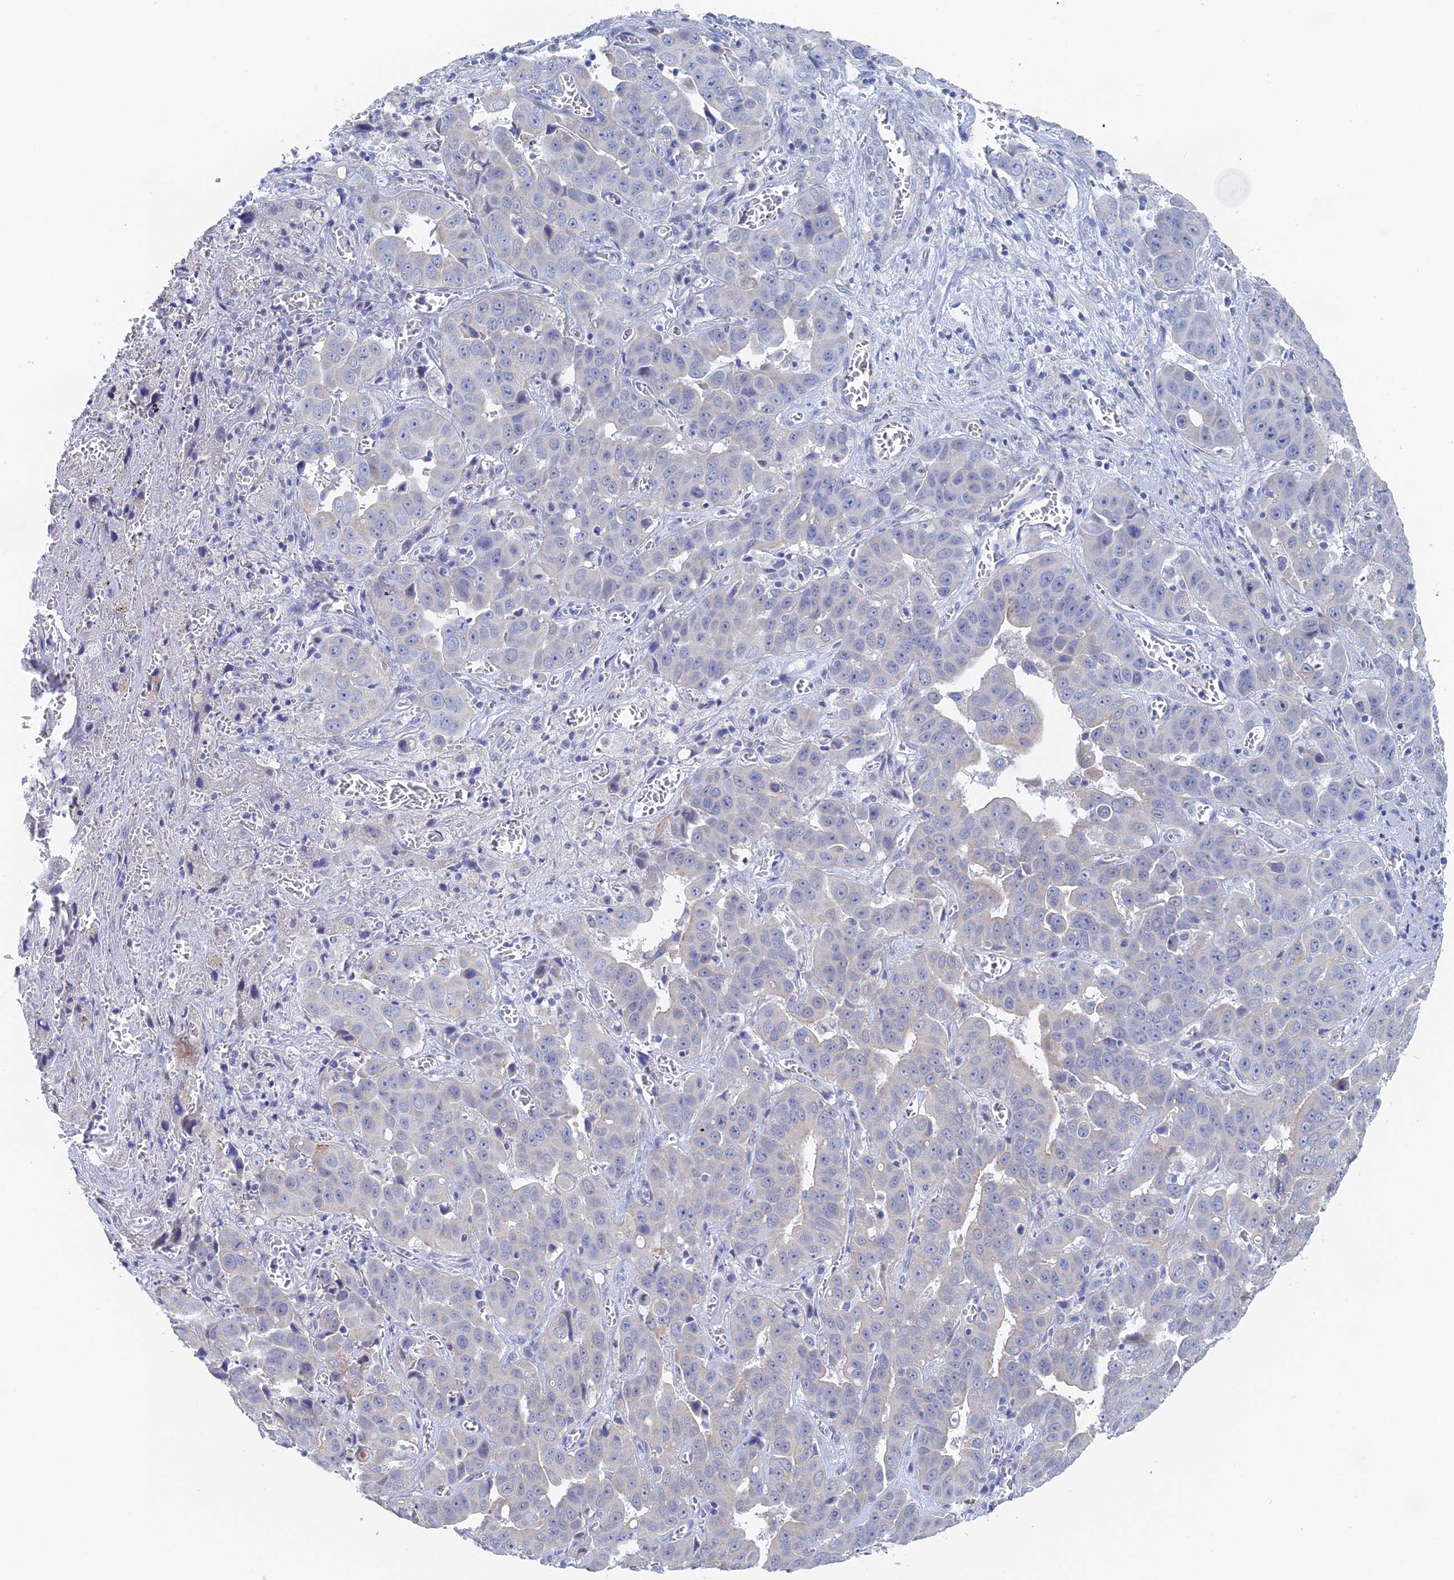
{"staining": {"intensity": "negative", "quantity": "none", "location": "none"}, "tissue": "liver cancer", "cell_type": "Tumor cells", "image_type": "cancer", "snomed": [{"axis": "morphology", "description": "Cholangiocarcinoma"}, {"axis": "topography", "description": "Liver"}], "caption": "Immunohistochemical staining of human cholangiocarcinoma (liver) shows no significant staining in tumor cells.", "gene": "GMNC", "patient": {"sex": "female", "age": 52}}